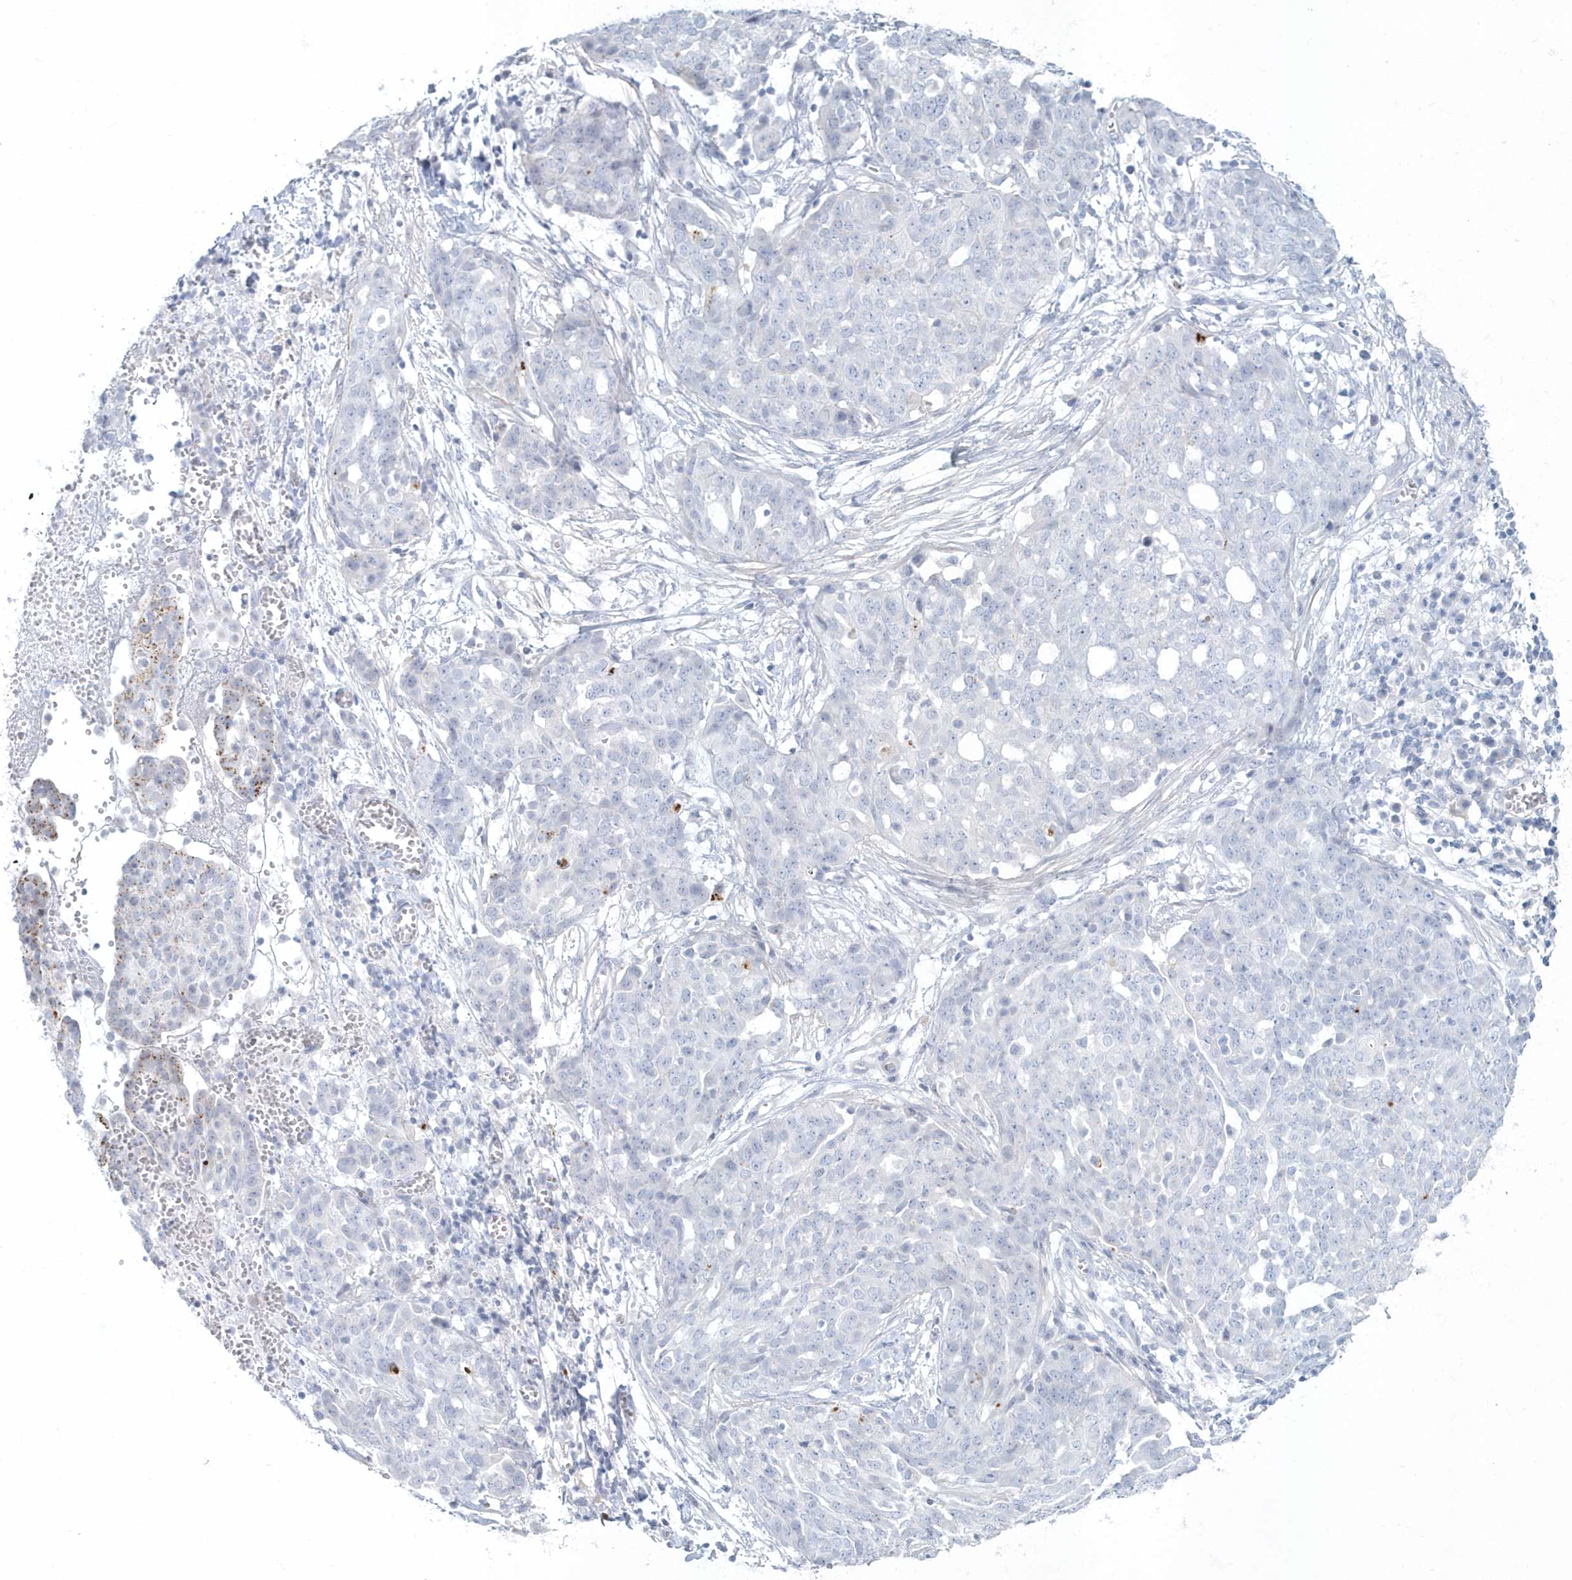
{"staining": {"intensity": "negative", "quantity": "none", "location": "none"}, "tissue": "ovarian cancer", "cell_type": "Tumor cells", "image_type": "cancer", "snomed": [{"axis": "morphology", "description": "Cystadenocarcinoma, serous, NOS"}, {"axis": "topography", "description": "Soft tissue"}, {"axis": "topography", "description": "Ovary"}], "caption": "DAB immunohistochemical staining of ovarian cancer (serous cystadenocarcinoma) reveals no significant staining in tumor cells. (Brightfield microscopy of DAB immunohistochemistry at high magnification).", "gene": "MYOT", "patient": {"sex": "female", "age": 57}}